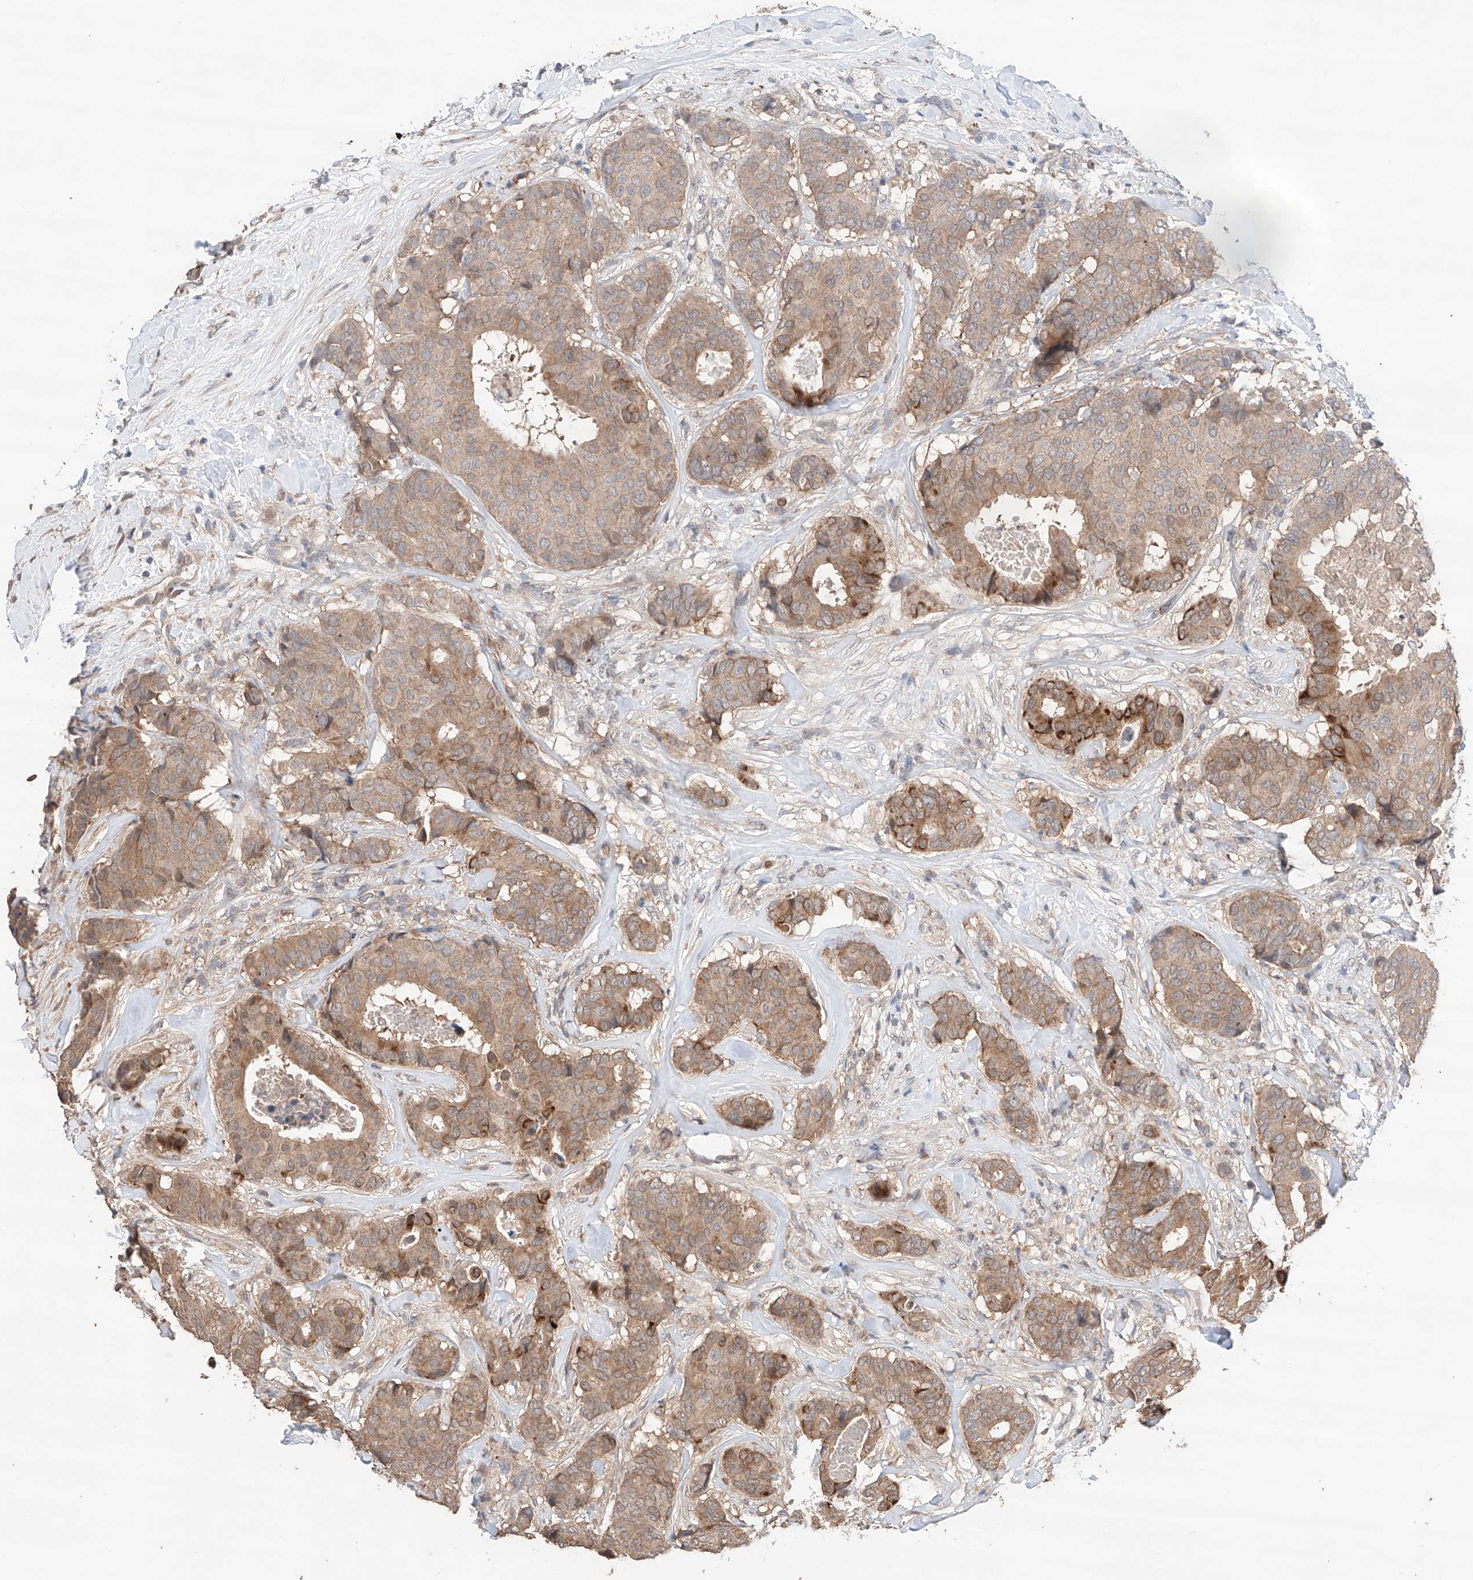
{"staining": {"intensity": "moderate", "quantity": ">75%", "location": "cytoplasmic/membranous"}, "tissue": "breast cancer", "cell_type": "Tumor cells", "image_type": "cancer", "snomed": [{"axis": "morphology", "description": "Duct carcinoma"}, {"axis": "topography", "description": "Breast"}], "caption": "This is an image of IHC staining of breast intraductal carcinoma, which shows moderate positivity in the cytoplasmic/membranous of tumor cells.", "gene": "ZFHX2", "patient": {"sex": "female", "age": 75}}